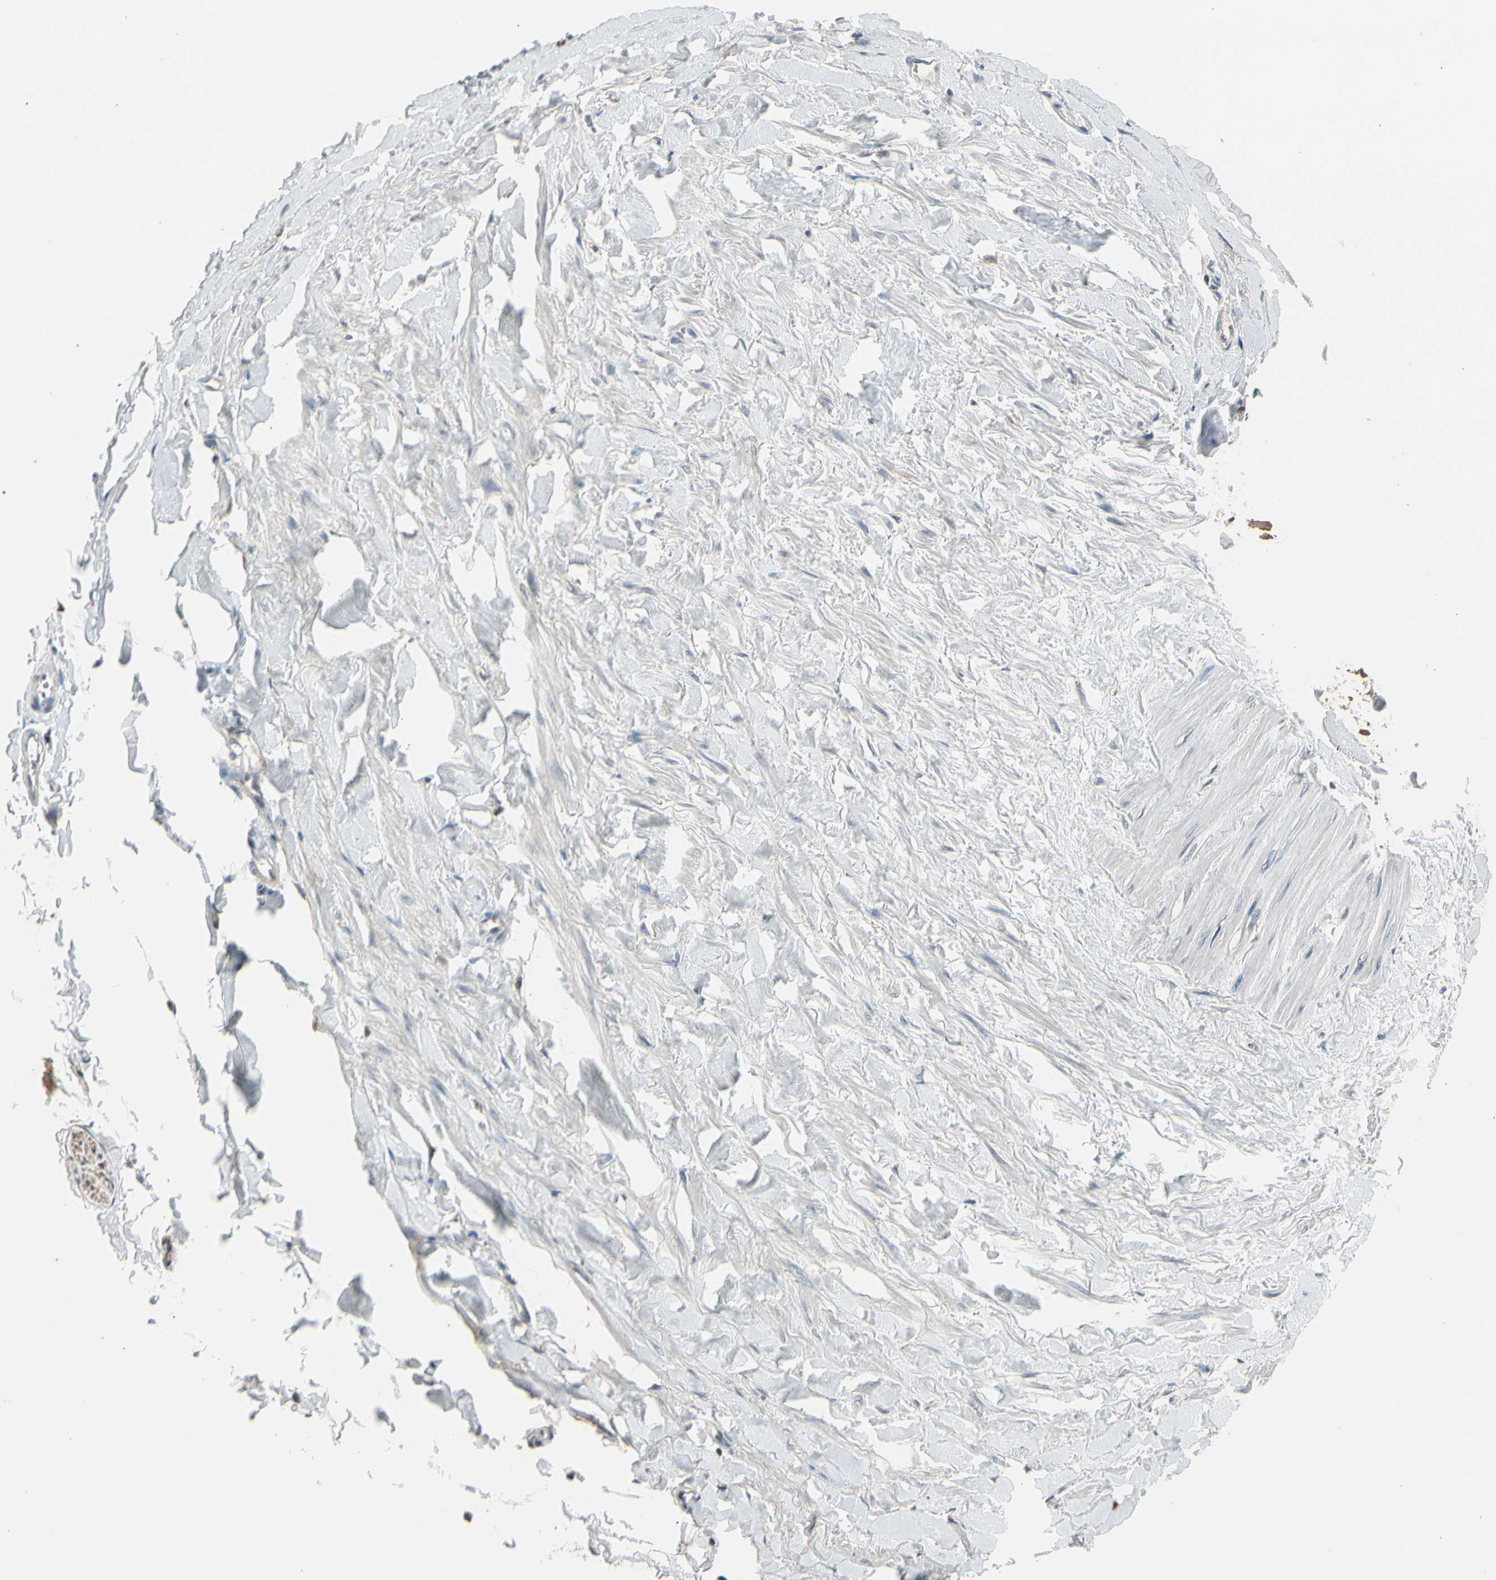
{"staining": {"intensity": "negative", "quantity": "none", "location": "none"}, "tissue": "adipose tissue", "cell_type": "Adipocytes", "image_type": "normal", "snomed": [{"axis": "morphology", "description": "Normal tissue, NOS"}, {"axis": "topography", "description": "Adipose tissue"}, {"axis": "topography", "description": "Peripheral nerve tissue"}], "caption": "Adipocytes show no significant protein staining in benign adipose tissue. (DAB immunohistochemistry, high magnification).", "gene": "PDPN", "patient": {"sex": "male", "age": 52}}